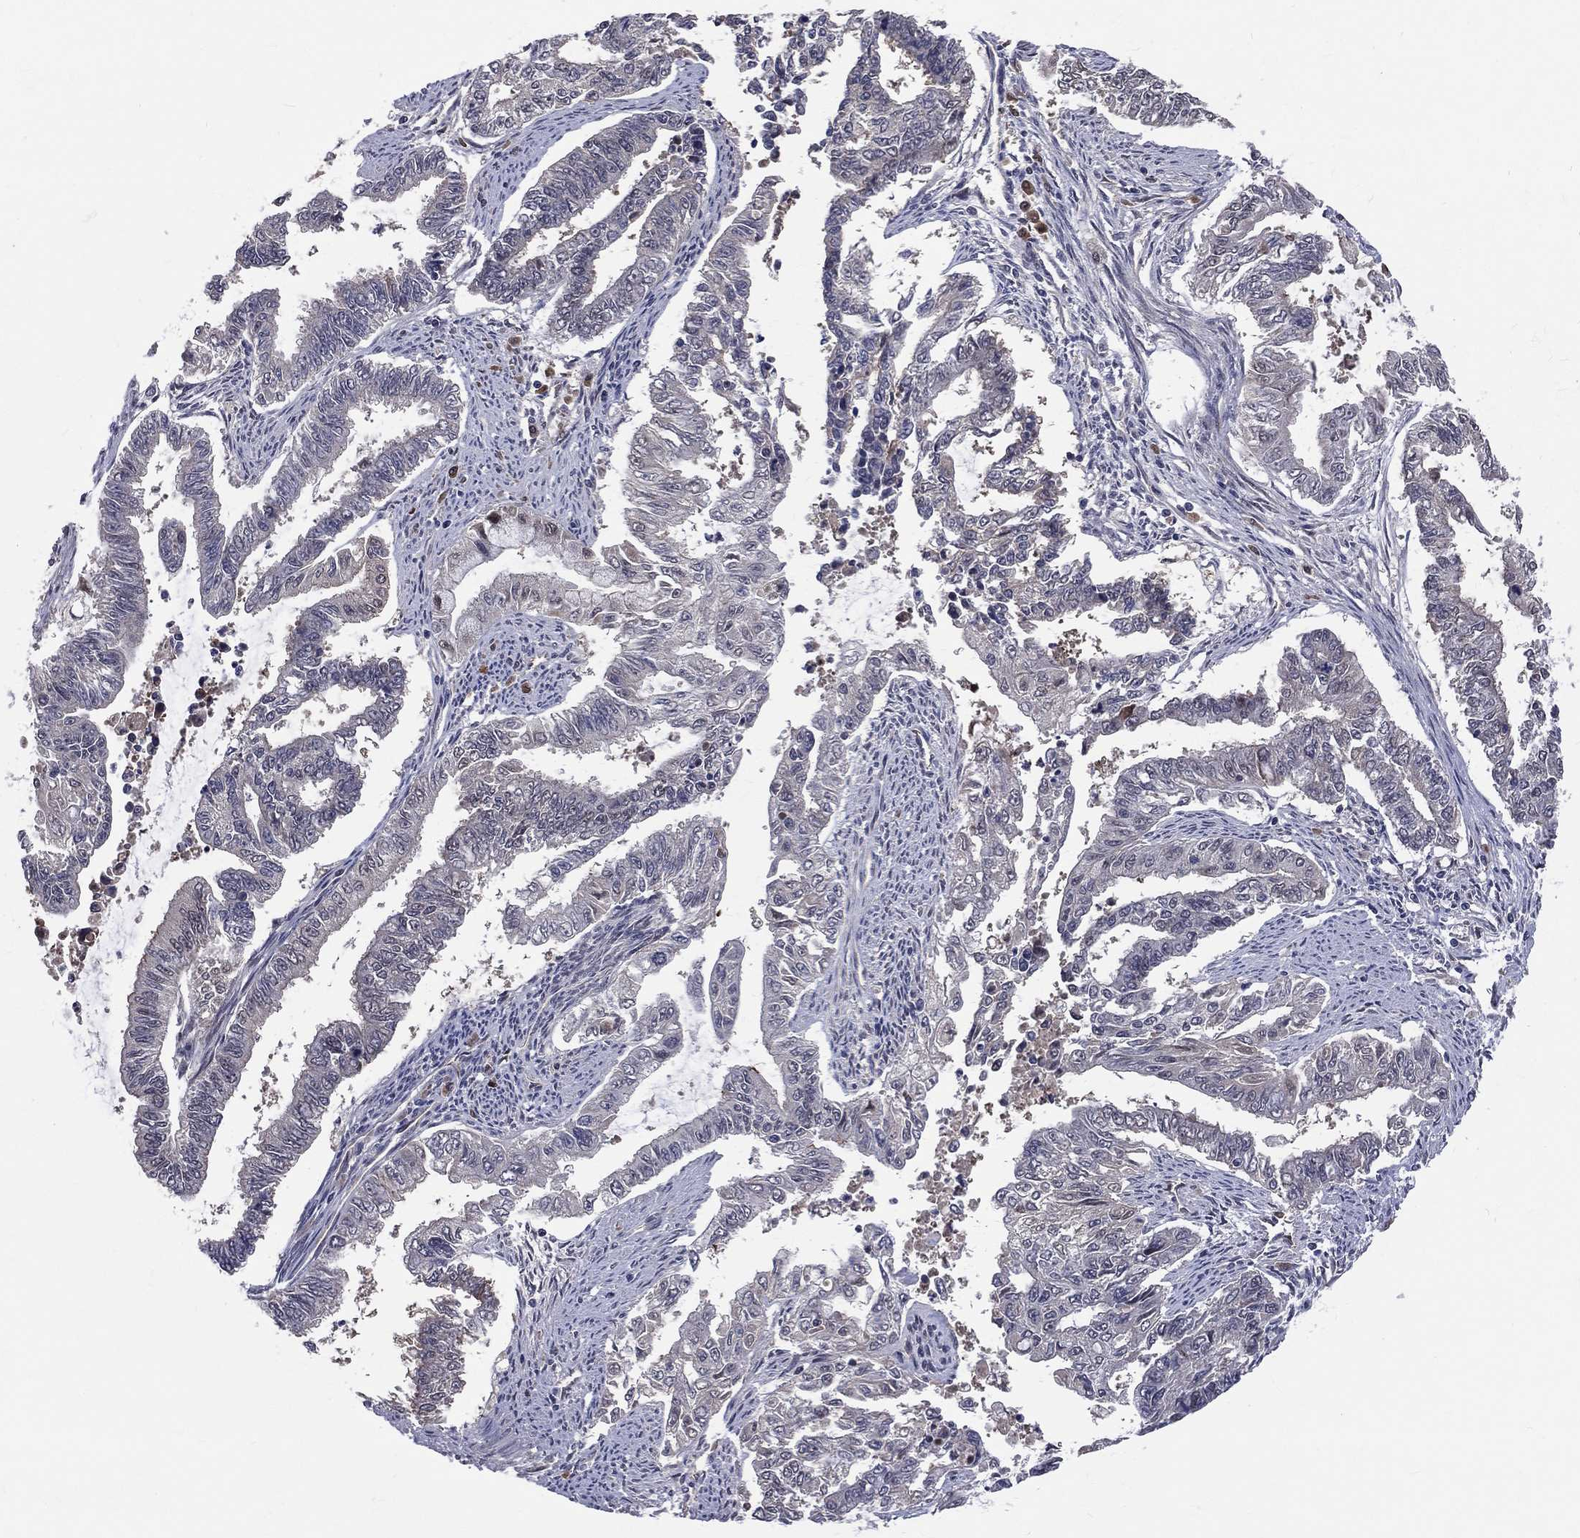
{"staining": {"intensity": "negative", "quantity": "none", "location": "none"}, "tissue": "endometrial cancer", "cell_type": "Tumor cells", "image_type": "cancer", "snomed": [{"axis": "morphology", "description": "Adenocarcinoma, NOS"}, {"axis": "topography", "description": "Uterus"}], "caption": "Endometrial cancer stained for a protein using IHC exhibits no positivity tumor cells.", "gene": "DLG4", "patient": {"sex": "female", "age": 59}}